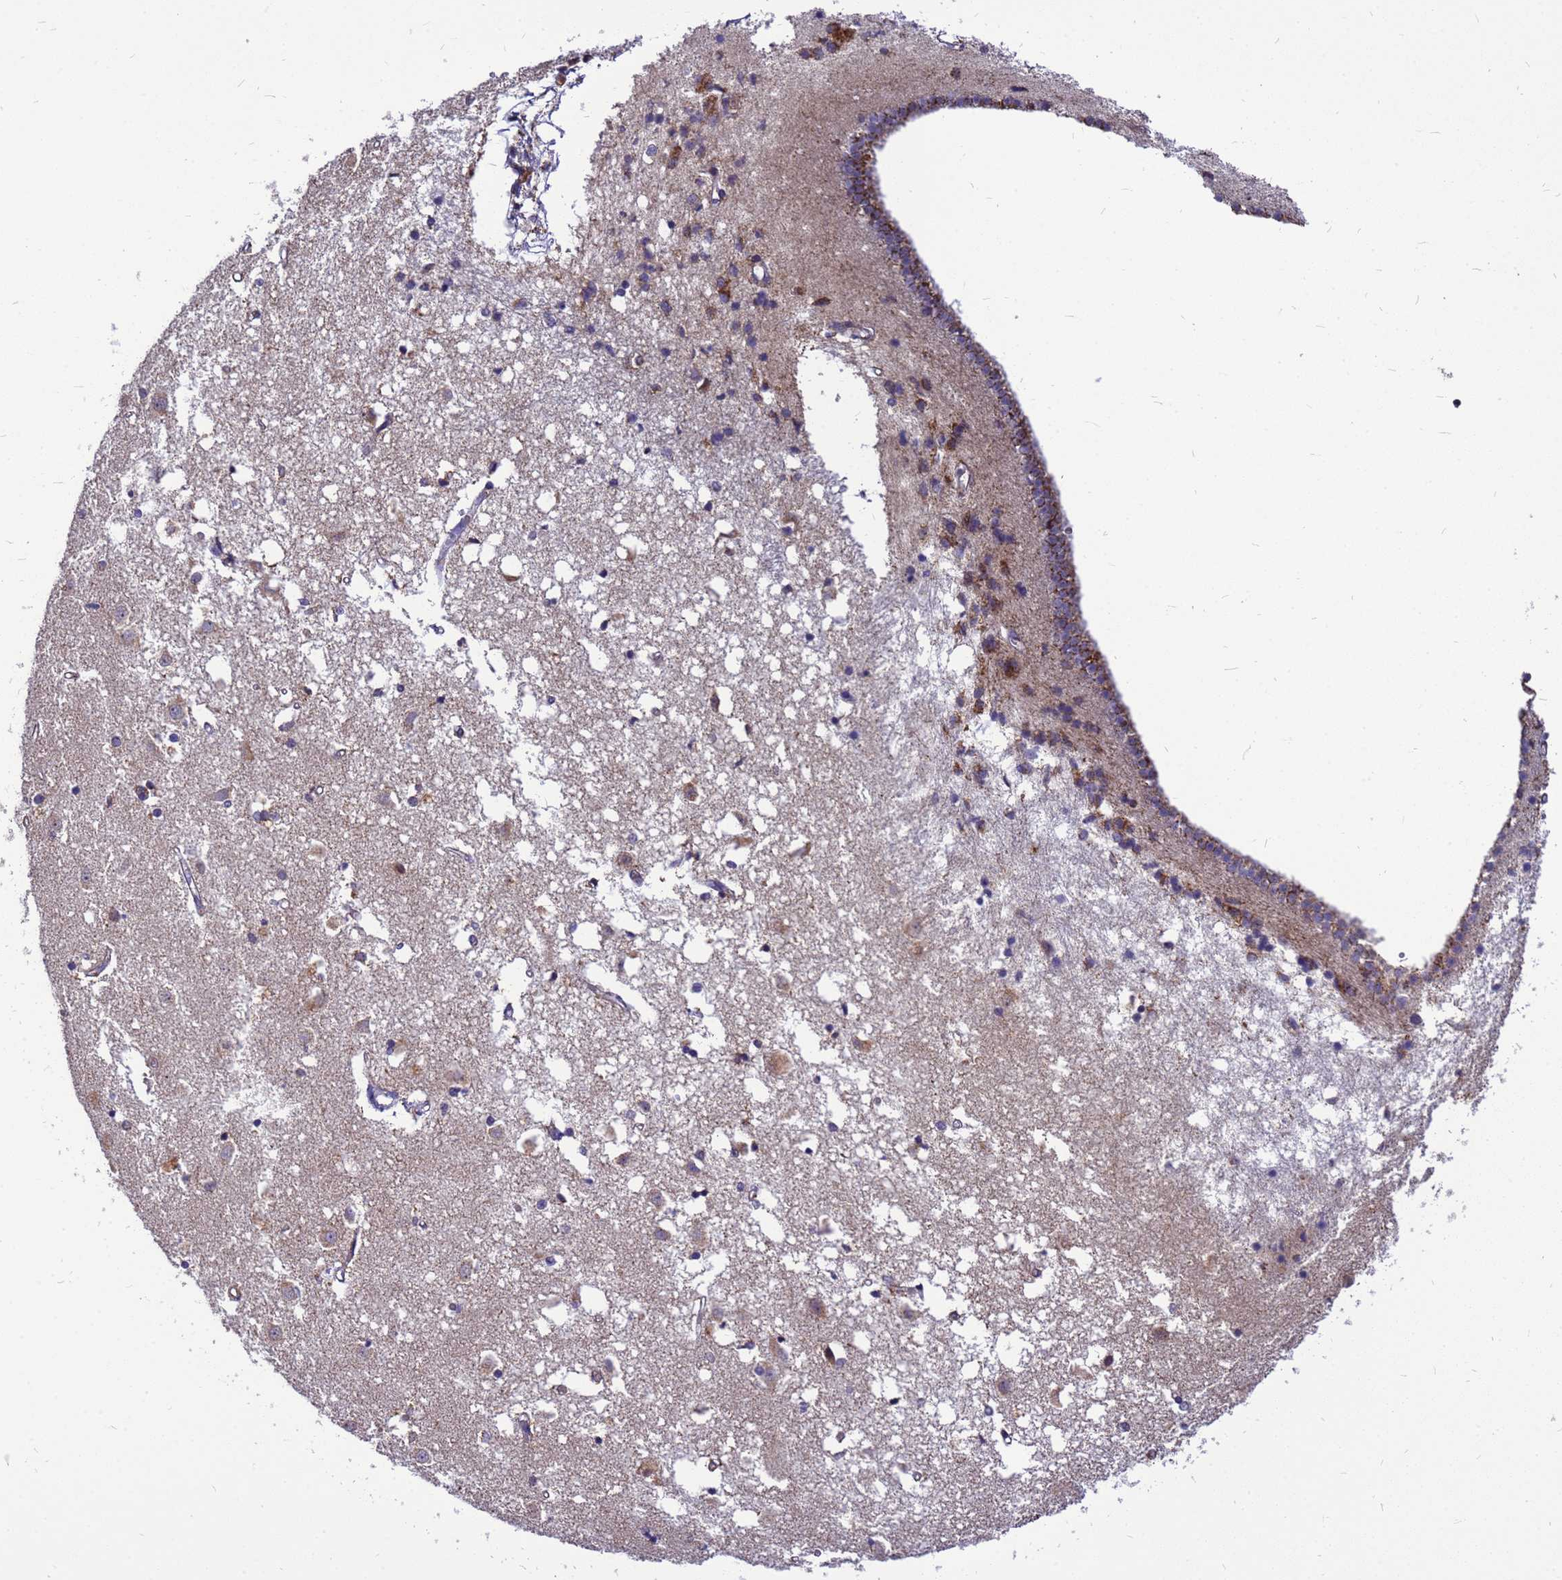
{"staining": {"intensity": "moderate", "quantity": "<25%", "location": "cytoplasmic/membranous"}, "tissue": "caudate", "cell_type": "Glial cells", "image_type": "normal", "snomed": [{"axis": "morphology", "description": "Normal tissue, NOS"}, {"axis": "topography", "description": "Lateral ventricle wall"}], "caption": "Glial cells demonstrate moderate cytoplasmic/membranous staining in approximately <25% of cells in benign caudate. (brown staining indicates protein expression, while blue staining denotes nuclei).", "gene": "CMC4", "patient": {"sex": "male", "age": 45}}